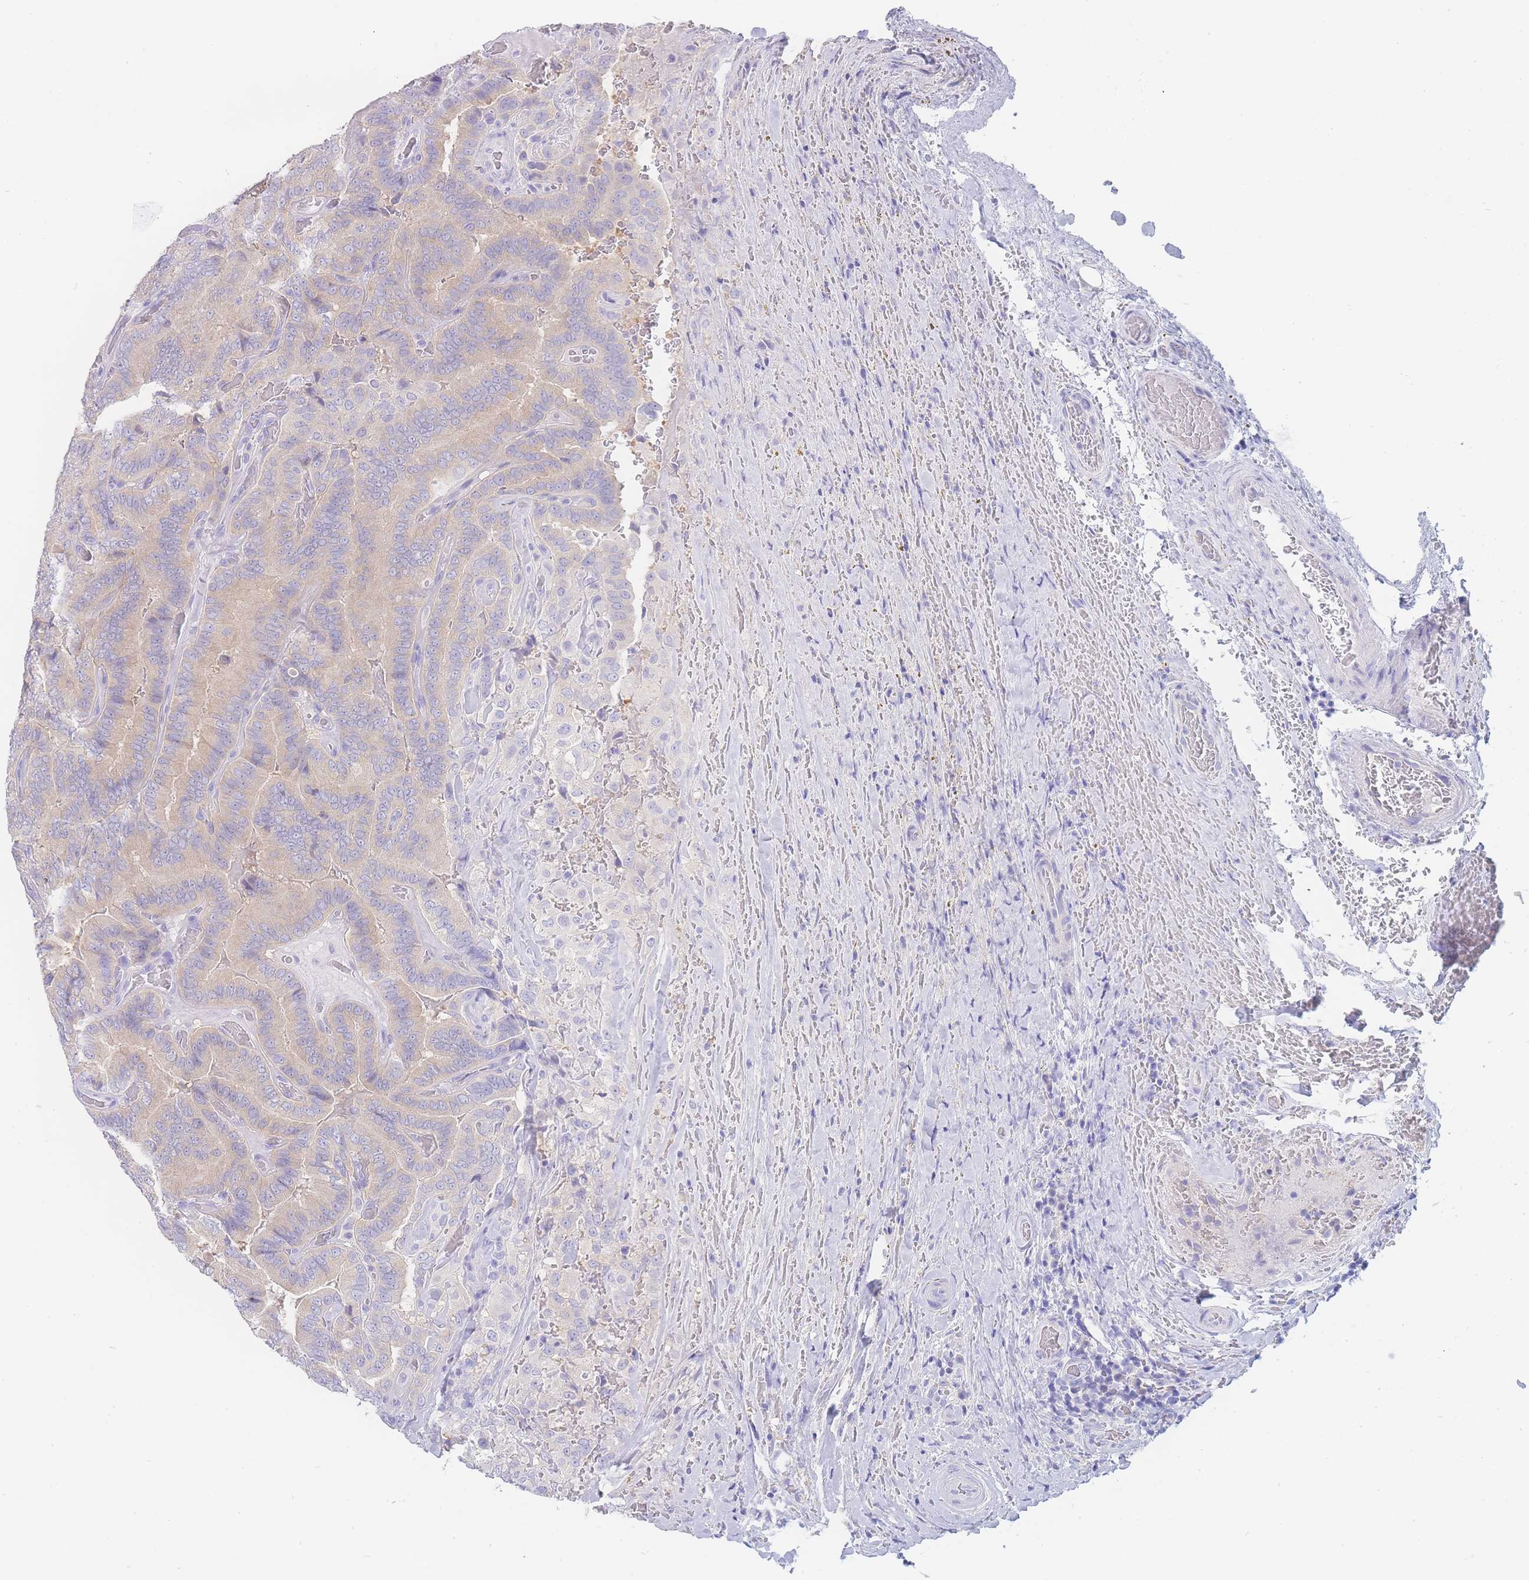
{"staining": {"intensity": "negative", "quantity": "none", "location": "none"}, "tissue": "thyroid cancer", "cell_type": "Tumor cells", "image_type": "cancer", "snomed": [{"axis": "morphology", "description": "Papillary adenocarcinoma, NOS"}, {"axis": "topography", "description": "Thyroid gland"}], "caption": "Immunohistochemistry (IHC) of human thyroid cancer (papillary adenocarcinoma) shows no positivity in tumor cells.", "gene": "LZTFL1", "patient": {"sex": "male", "age": 61}}